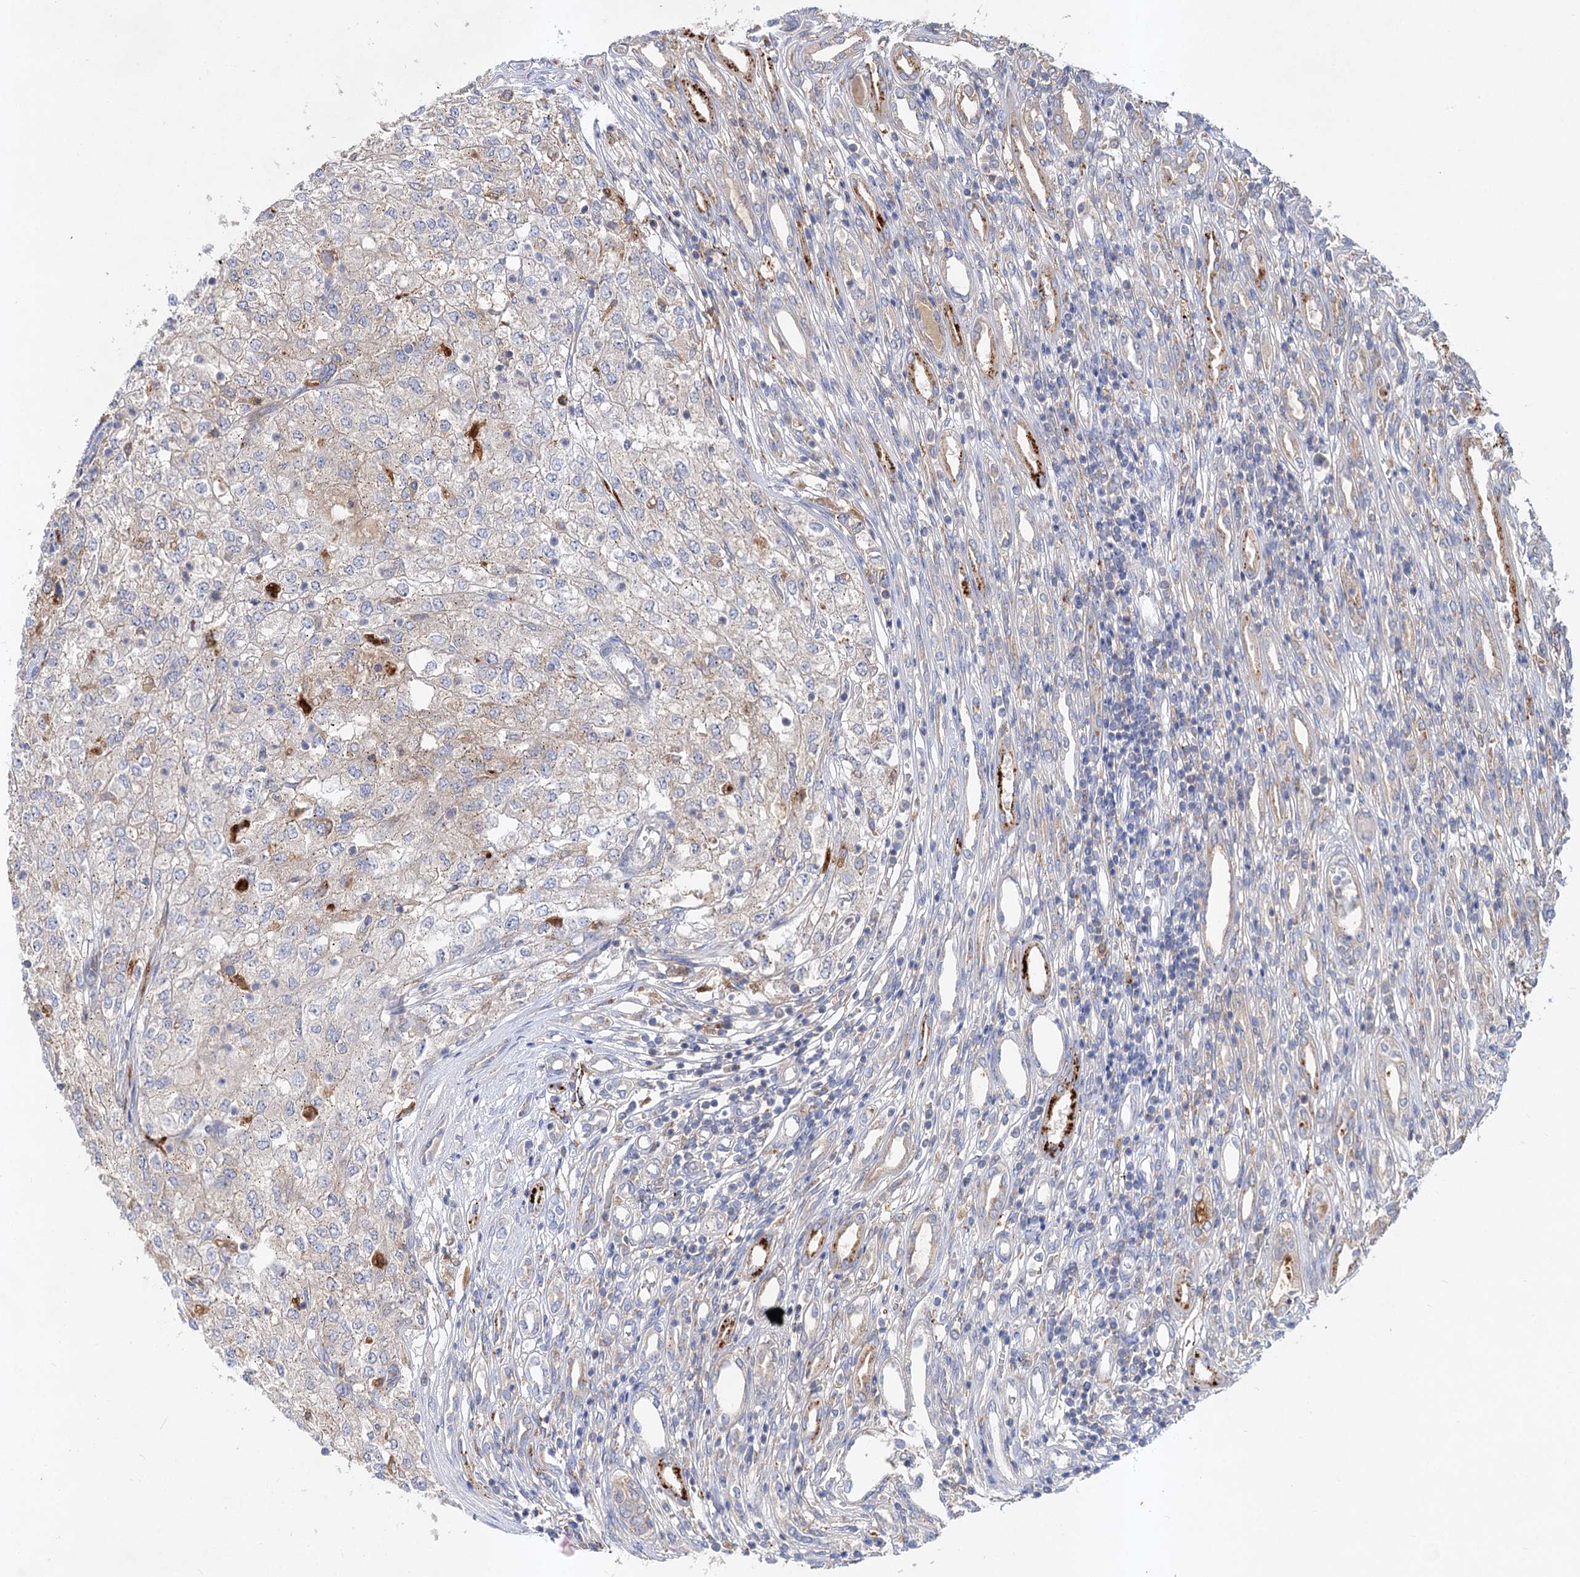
{"staining": {"intensity": "weak", "quantity": "<25%", "location": "cytoplasmic/membranous"}, "tissue": "renal cancer", "cell_type": "Tumor cells", "image_type": "cancer", "snomed": [{"axis": "morphology", "description": "Adenocarcinoma, NOS"}, {"axis": "topography", "description": "Kidney"}], "caption": "Renal adenocarcinoma stained for a protein using immunohistochemistry (IHC) shows no positivity tumor cells.", "gene": "PATL1", "patient": {"sex": "female", "age": 54}}